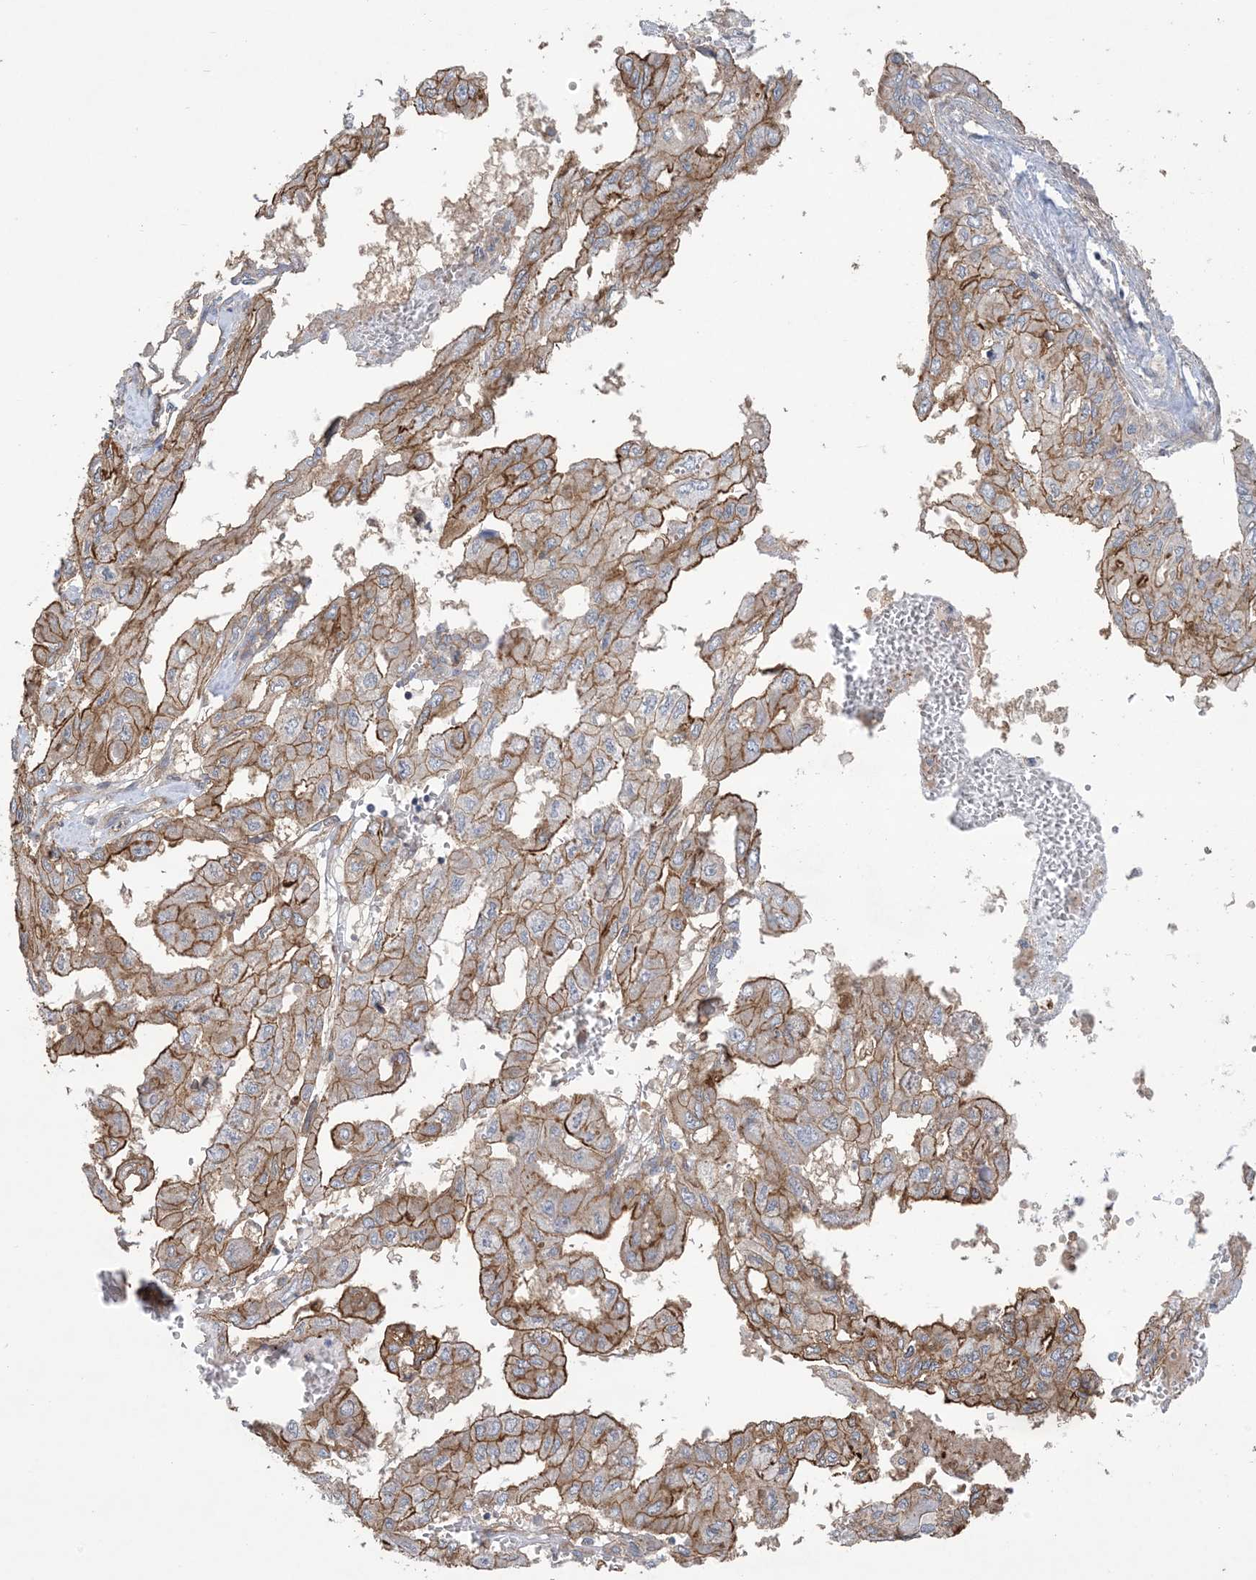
{"staining": {"intensity": "strong", "quantity": ">75%", "location": "cytoplasmic/membranous"}, "tissue": "pancreatic cancer", "cell_type": "Tumor cells", "image_type": "cancer", "snomed": [{"axis": "morphology", "description": "Adenocarcinoma, NOS"}, {"axis": "topography", "description": "Pancreas"}], "caption": "Immunohistochemistry staining of adenocarcinoma (pancreatic), which exhibits high levels of strong cytoplasmic/membranous positivity in about >75% of tumor cells indicating strong cytoplasmic/membranous protein expression. The staining was performed using DAB (brown) for protein detection and nuclei were counterstained in hematoxylin (blue).", "gene": "CCNY", "patient": {"sex": "male", "age": 51}}